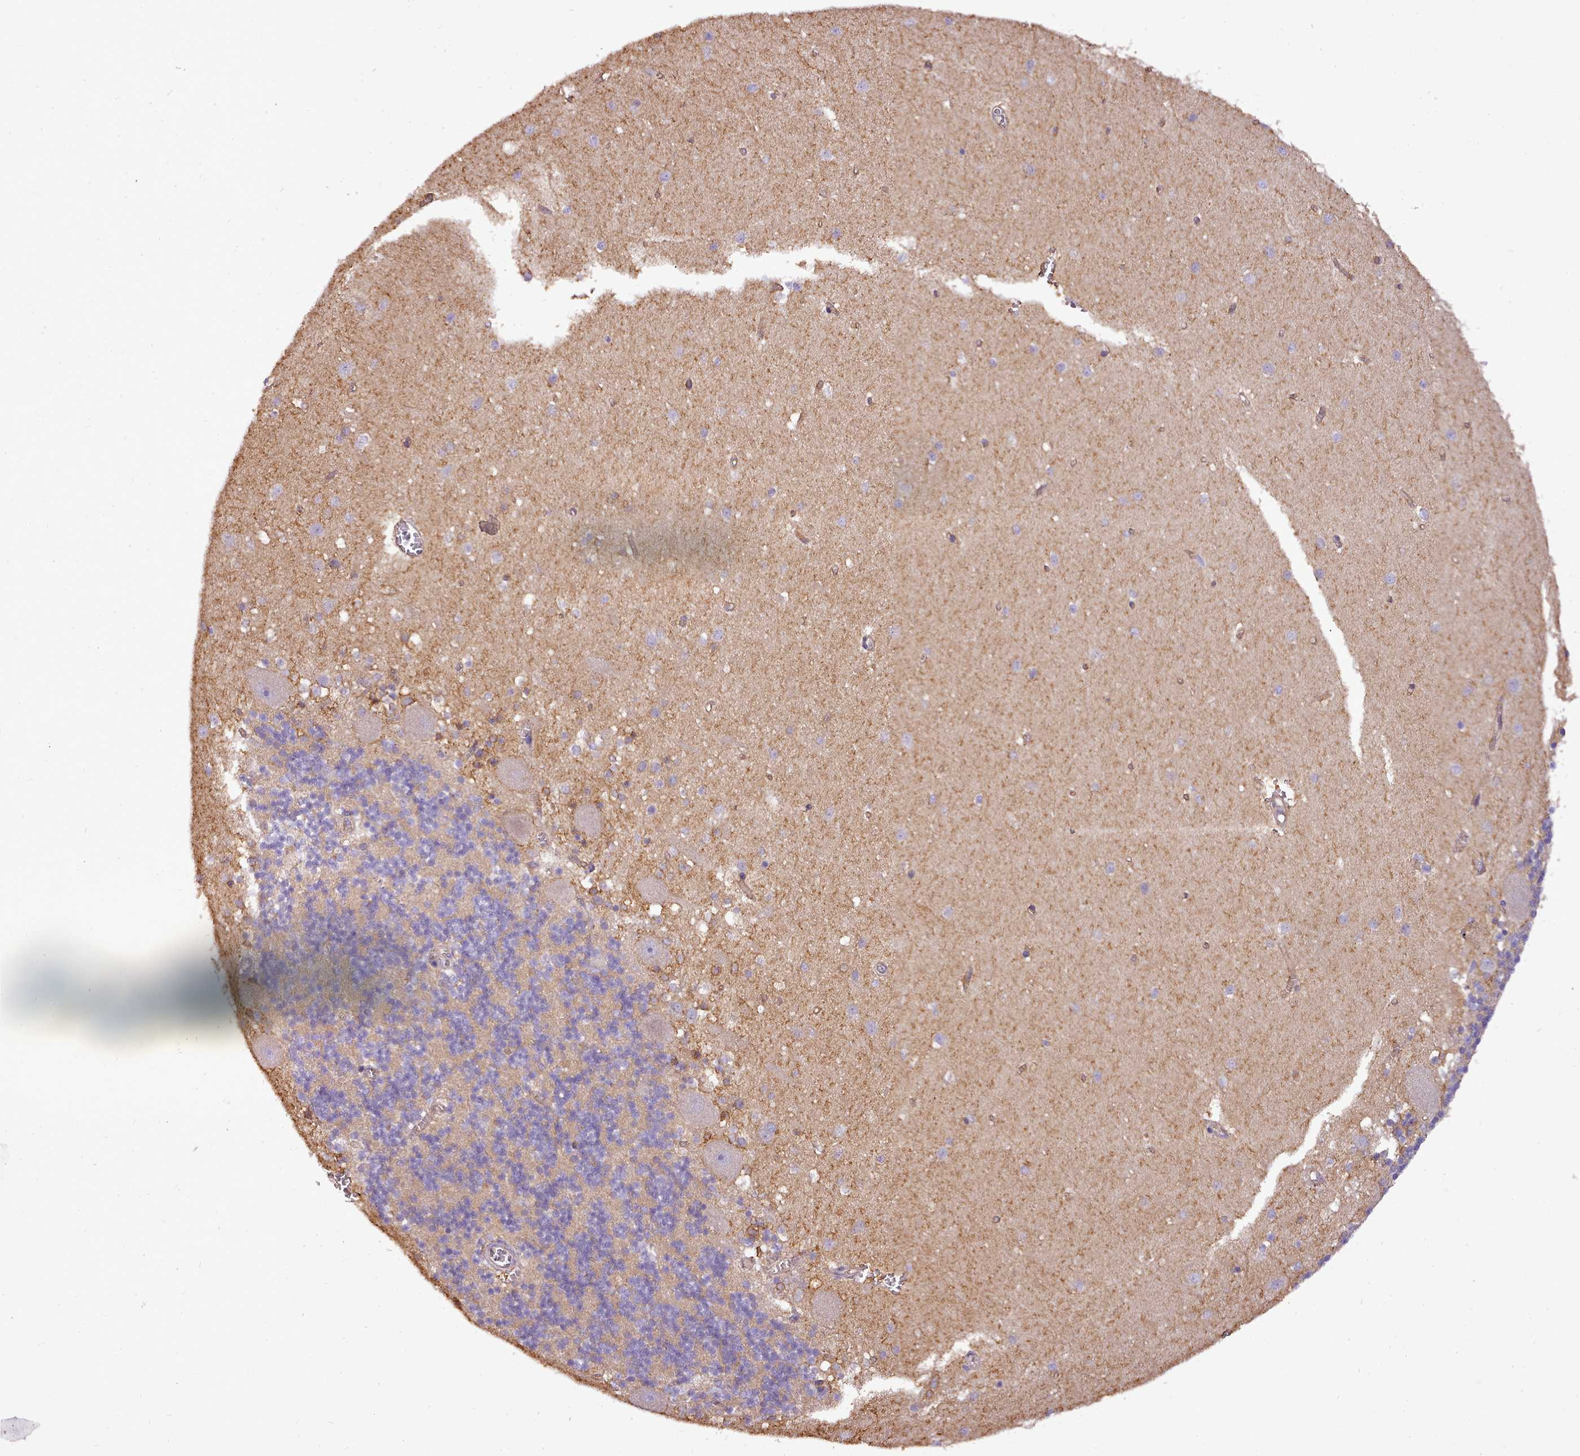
{"staining": {"intensity": "moderate", "quantity": "25%-75%", "location": "cytoplasmic/membranous"}, "tissue": "cerebellum", "cell_type": "Cells in granular layer", "image_type": "normal", "snomed": [{"axis": "morphology", "description": "Normal tissue, NOS"}, {"axis": "topography", "description": "Cerebellum"}], "caption": "Immunohistochemistry (IHC) staining of benign cerebellum, which reveals medium levels of moderate cytoplasmic/membranous positivity in about 25%-75% of cells in granular layer indicating moderate cytoplasmic/membranous protein positivity. The staining was performed using DAB (brown) for protein detection and nuclei were counterstained in hematoxylin (blue).", "gene": "NTN4", "patient": {"sex": "male", "age": 54}}